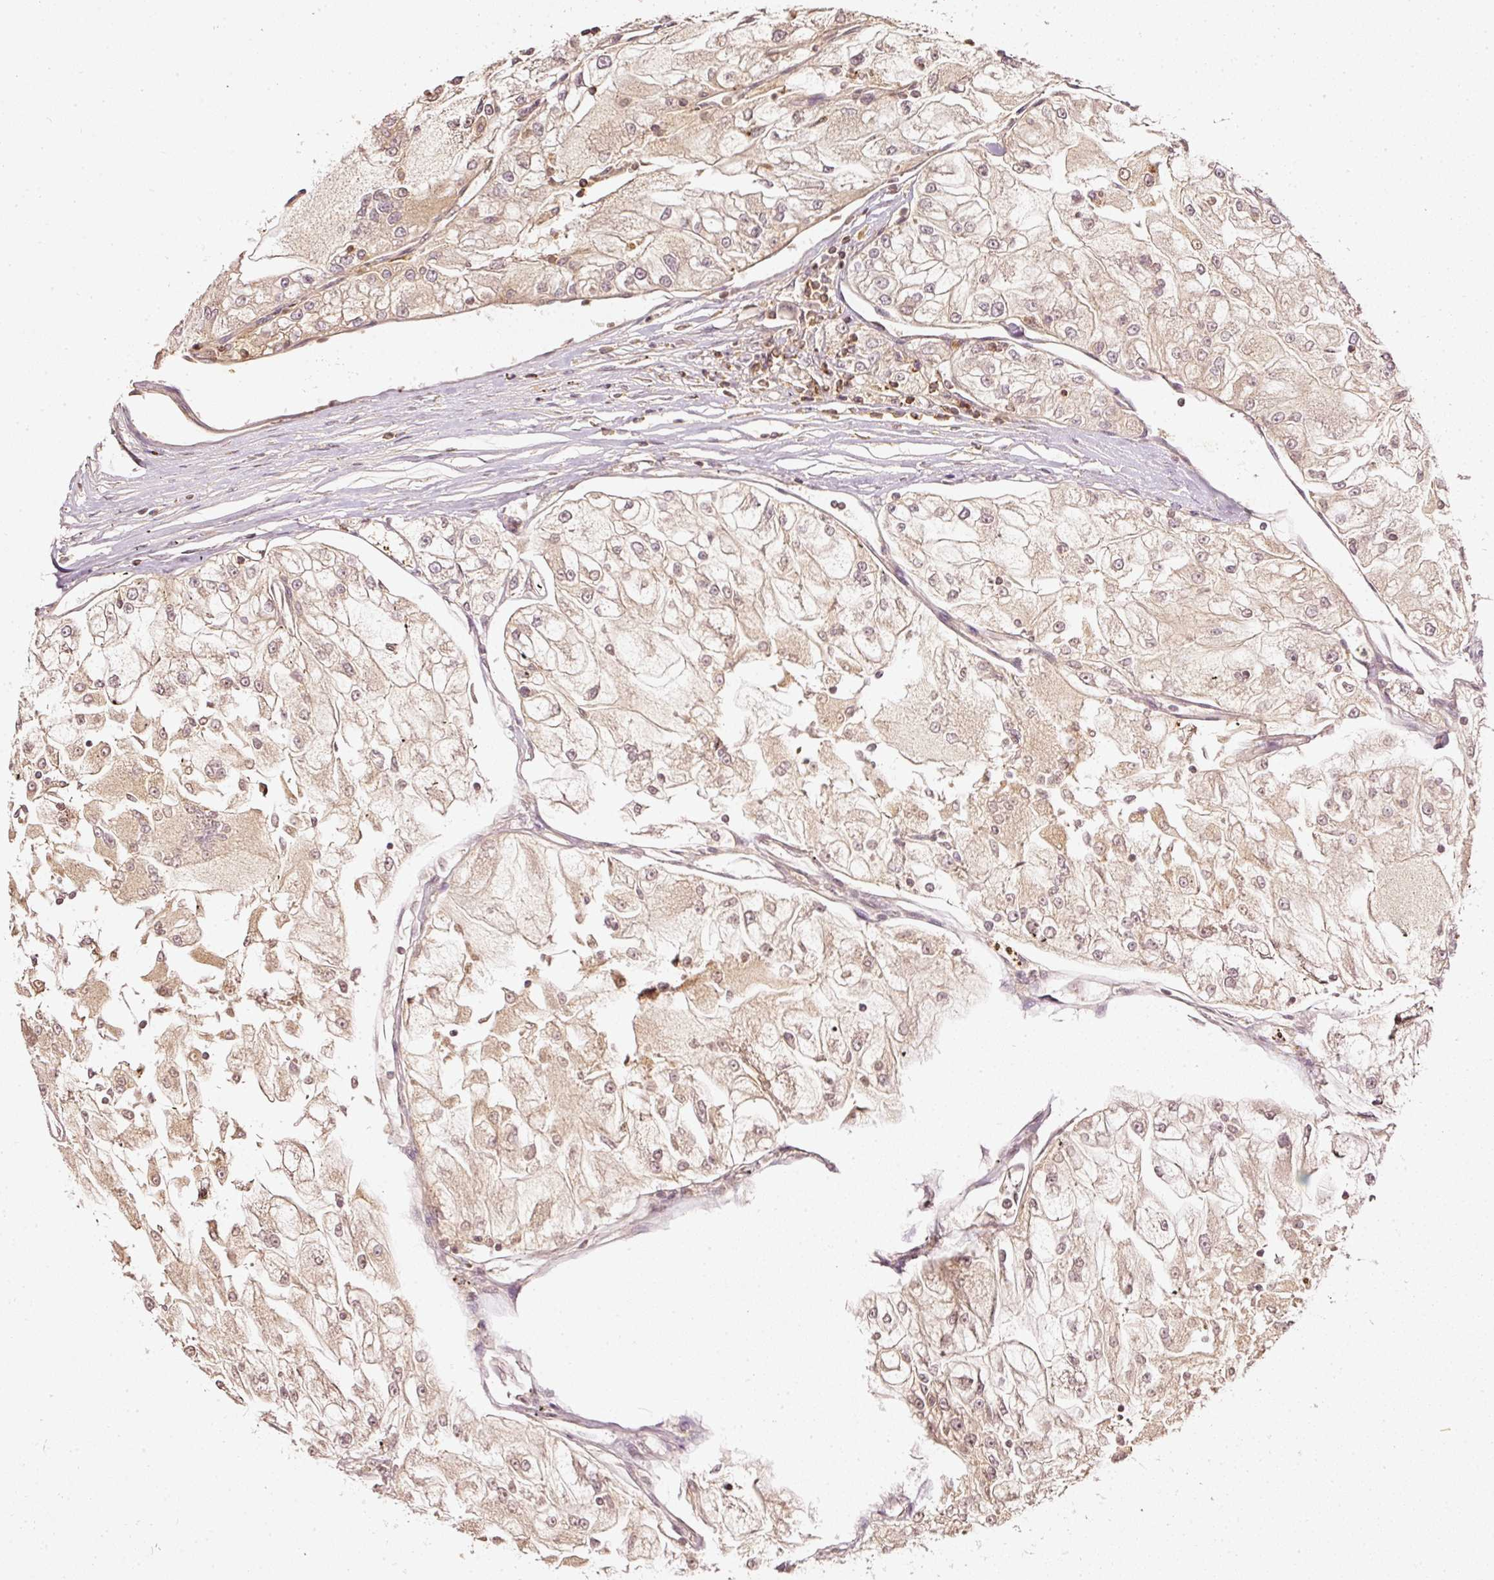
{"staining": {"intensity": "weak", "quantity": ">75%", "location": "cytoplasmic/membranous"}, "tissue": "renal cancer", "cell_type": "Tumor cells", "image_type": "cancer", "snomed": [{"axis": "morphology", "description": "Adenocarcinoma, NOS"}, {"axis": "topography", "description": "Kidney"}], "caption": "Brown immunohistochemical staining in human adenocarcinoma (renal) shows weak cytoplasmic/membranous expression in approximately >75% of tumor cells.", "gene": "EVL", "patient": {"sex": "female", "age": 72}}